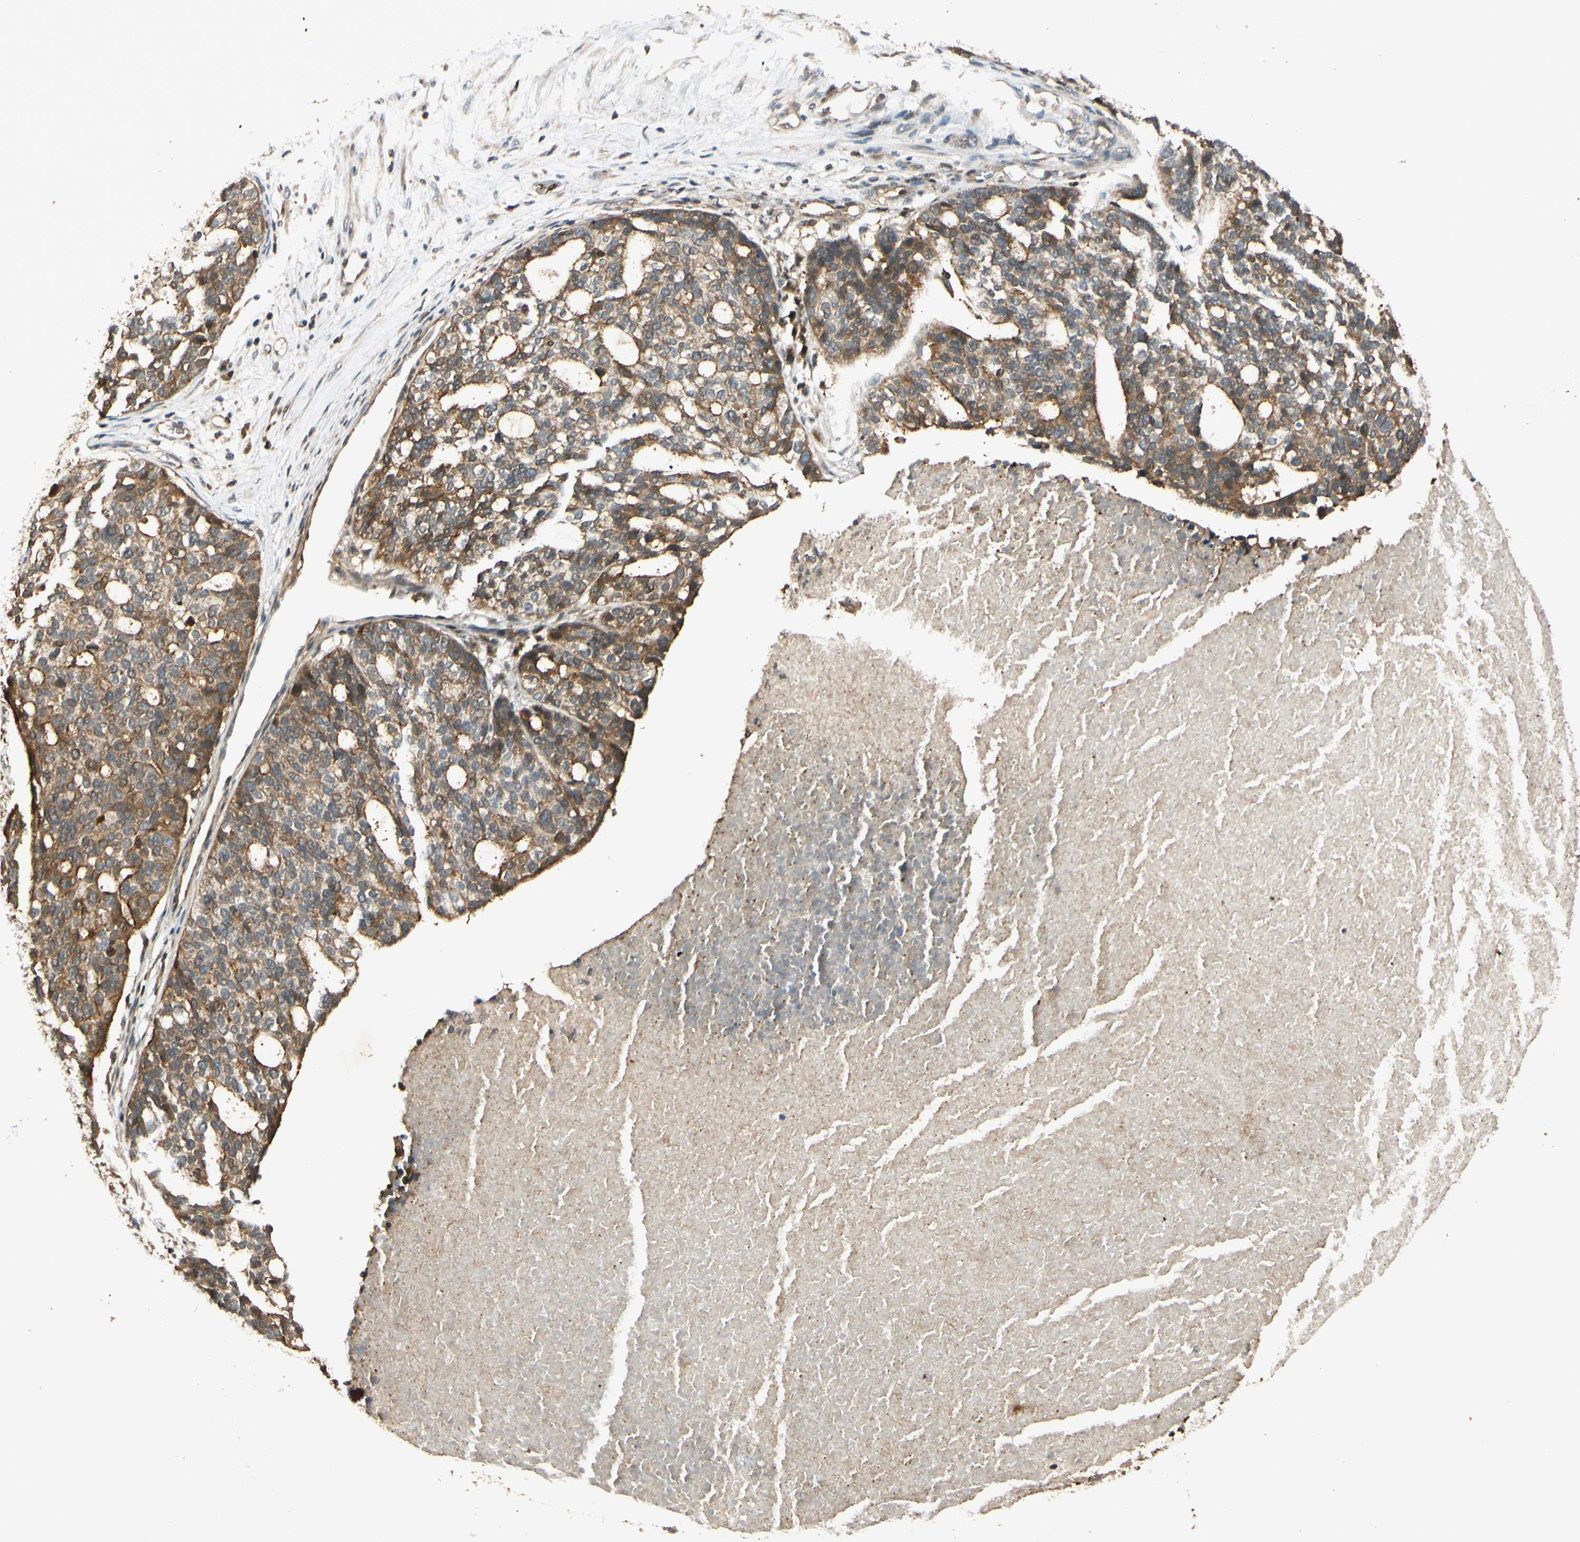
{"staining": {"intensity": "moderate", "quantity": "25%-75%", "location": "cytoplasmic/membranous"}, "tissue": "ovarian cancer", "cell_type": "Tumor cells", "image_type": "cancer", "snomed": [{"axis": "morphology", "description": "Cystadenocarcinoma, serous, NOS"}, {"axis": "topography", "description": "Ovary"}], "caption": "Serous cystadenocarcinoma (ovarian) stained with a brown dye shows moderate cytoplasmic/membranous positive staining in approximately 25%-75% of tumor cells.", "gene": "EPHA8", "patient": {"sex": "female", "age": 59}}